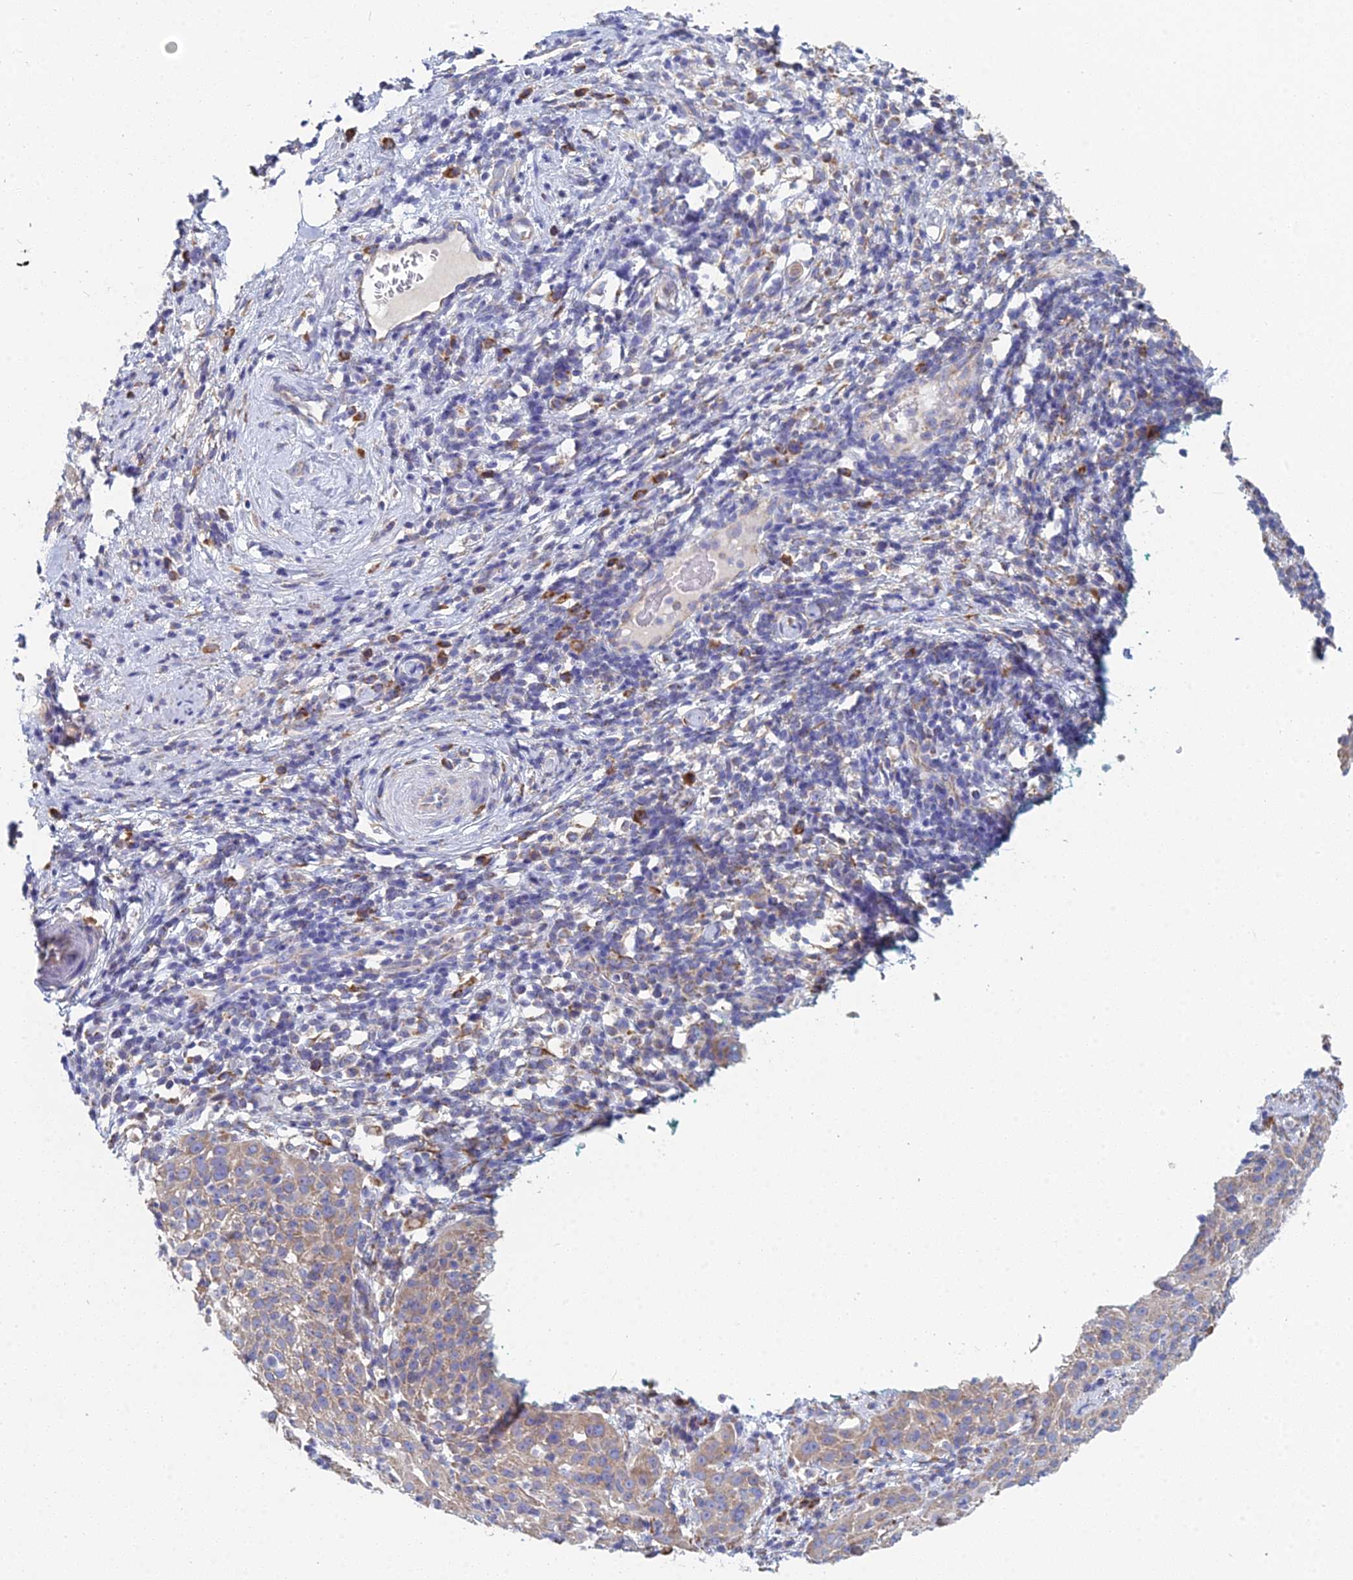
{"staining": {"intensity": "weak", "quantity": ">75%", "location": "cytoplasmic/membranous"}, "tissue": "cervical cancer", "cell_type": "Tumor cells", "image_type": "cancer", "snomed": [{"axis": "morphology", "description": "Squamous cell carcinoma, NOS"}, {"axis": "topography", "description": "Cervix"}], "caption": "Brown immunohistochemical staining in human cervical squamous cell carcinoma displays weak cytoplasmic/membranous positivity in approximately >75% of tumor cells.", "gene": "CRACR2B", "patient": {"sex": "female", "age": 57}}